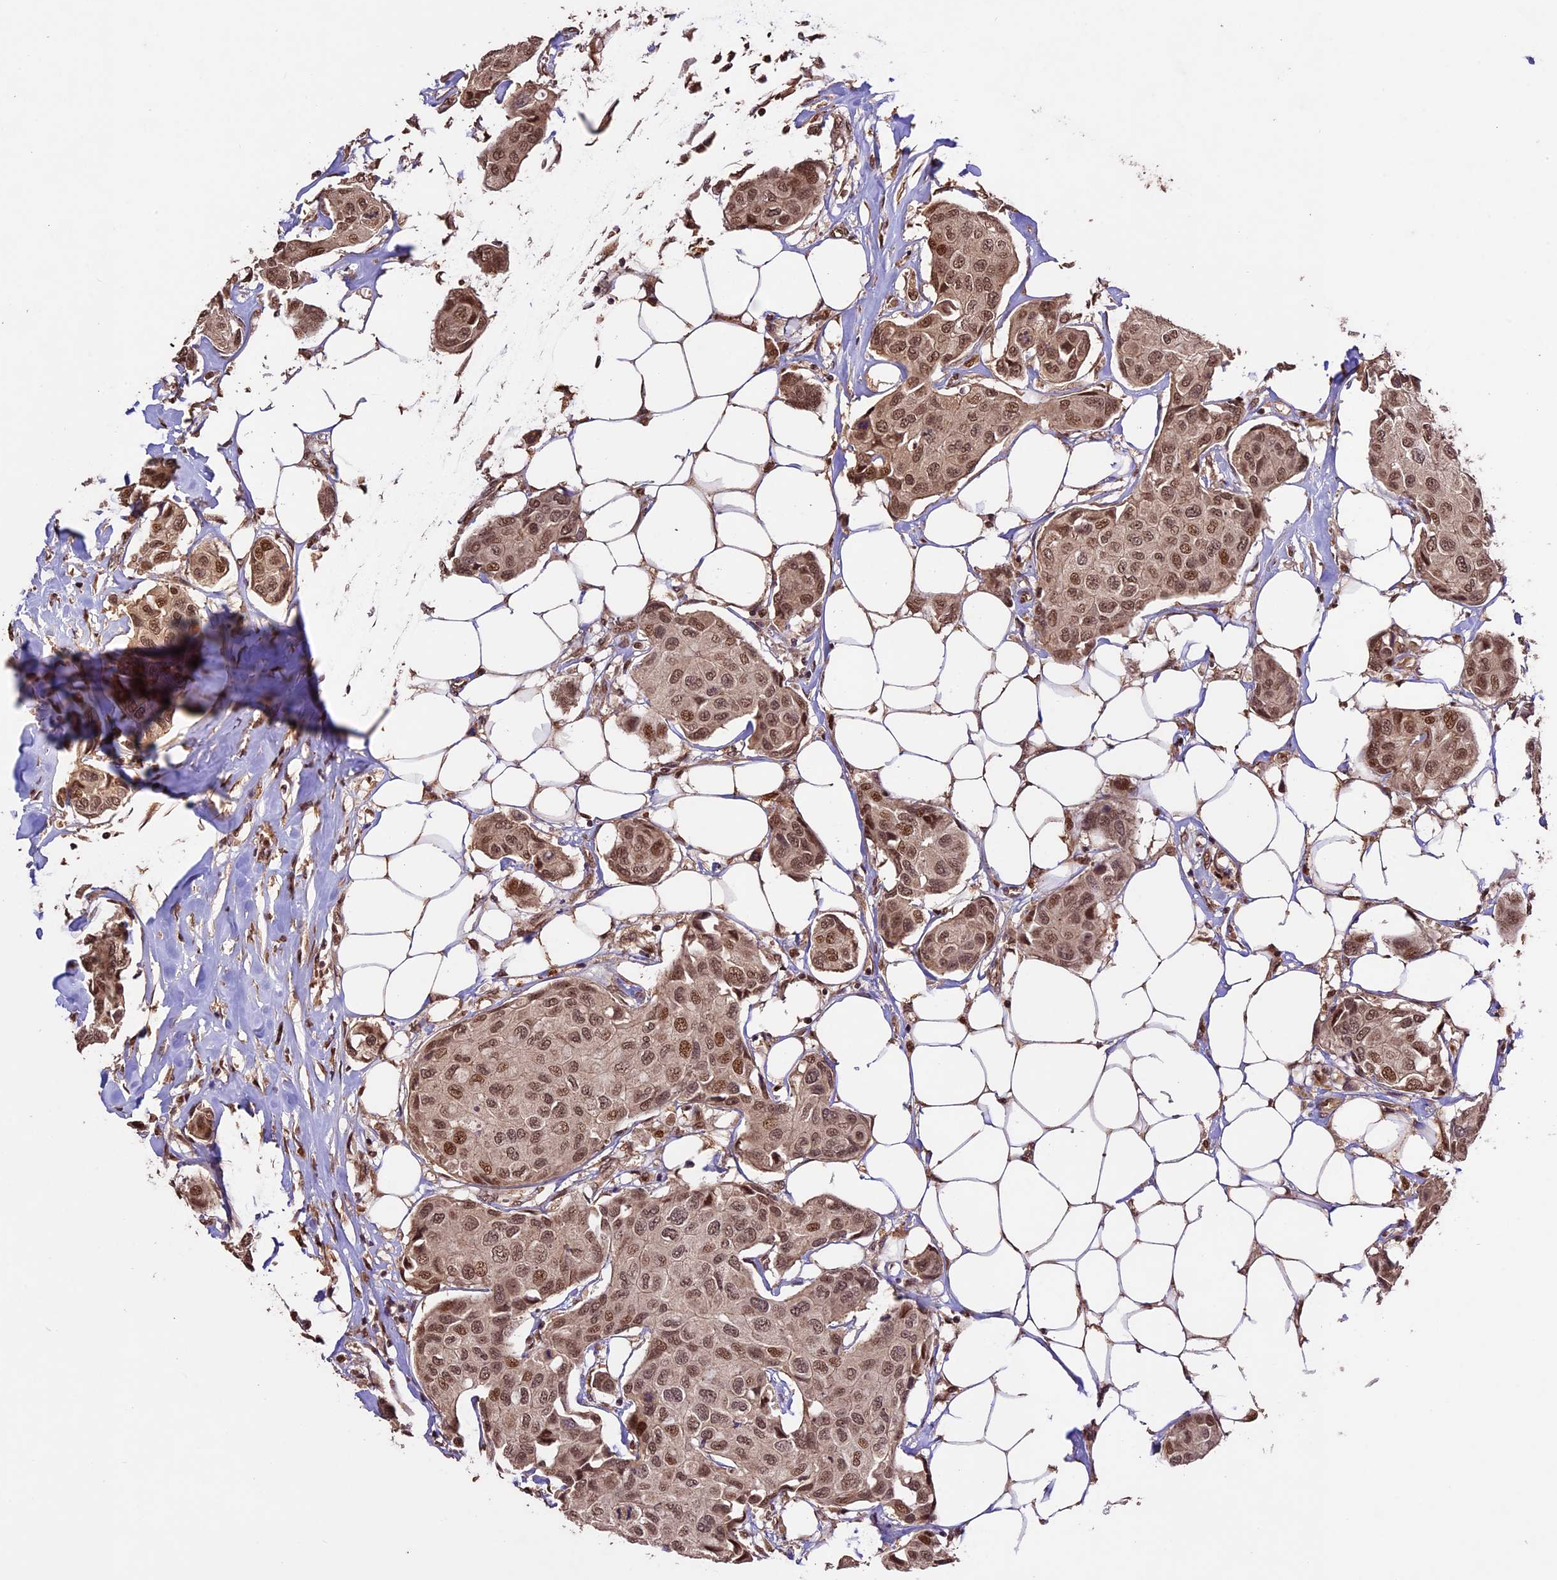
{"staining": {"intensity": "moderate", "quantity": ">75%", "location": "nuclear"}, "tissue": "breast cancer", "cell_type": "Tumor cells", "image_type": "cancer", "snomed": [{"axis": "morphology", "description": "Duct carcinoma"}, {"axis": "topography", "description": "Breast"}], "caption": "There is medium levels of moderate nuclear expression in tumor cells of breast infiltrating ductal carcinoma, as demonstrated by immunohistochemical staining (brown color).", "gene": "CDKN2AIP", "patient": {"sex": "female", "age": 80}}